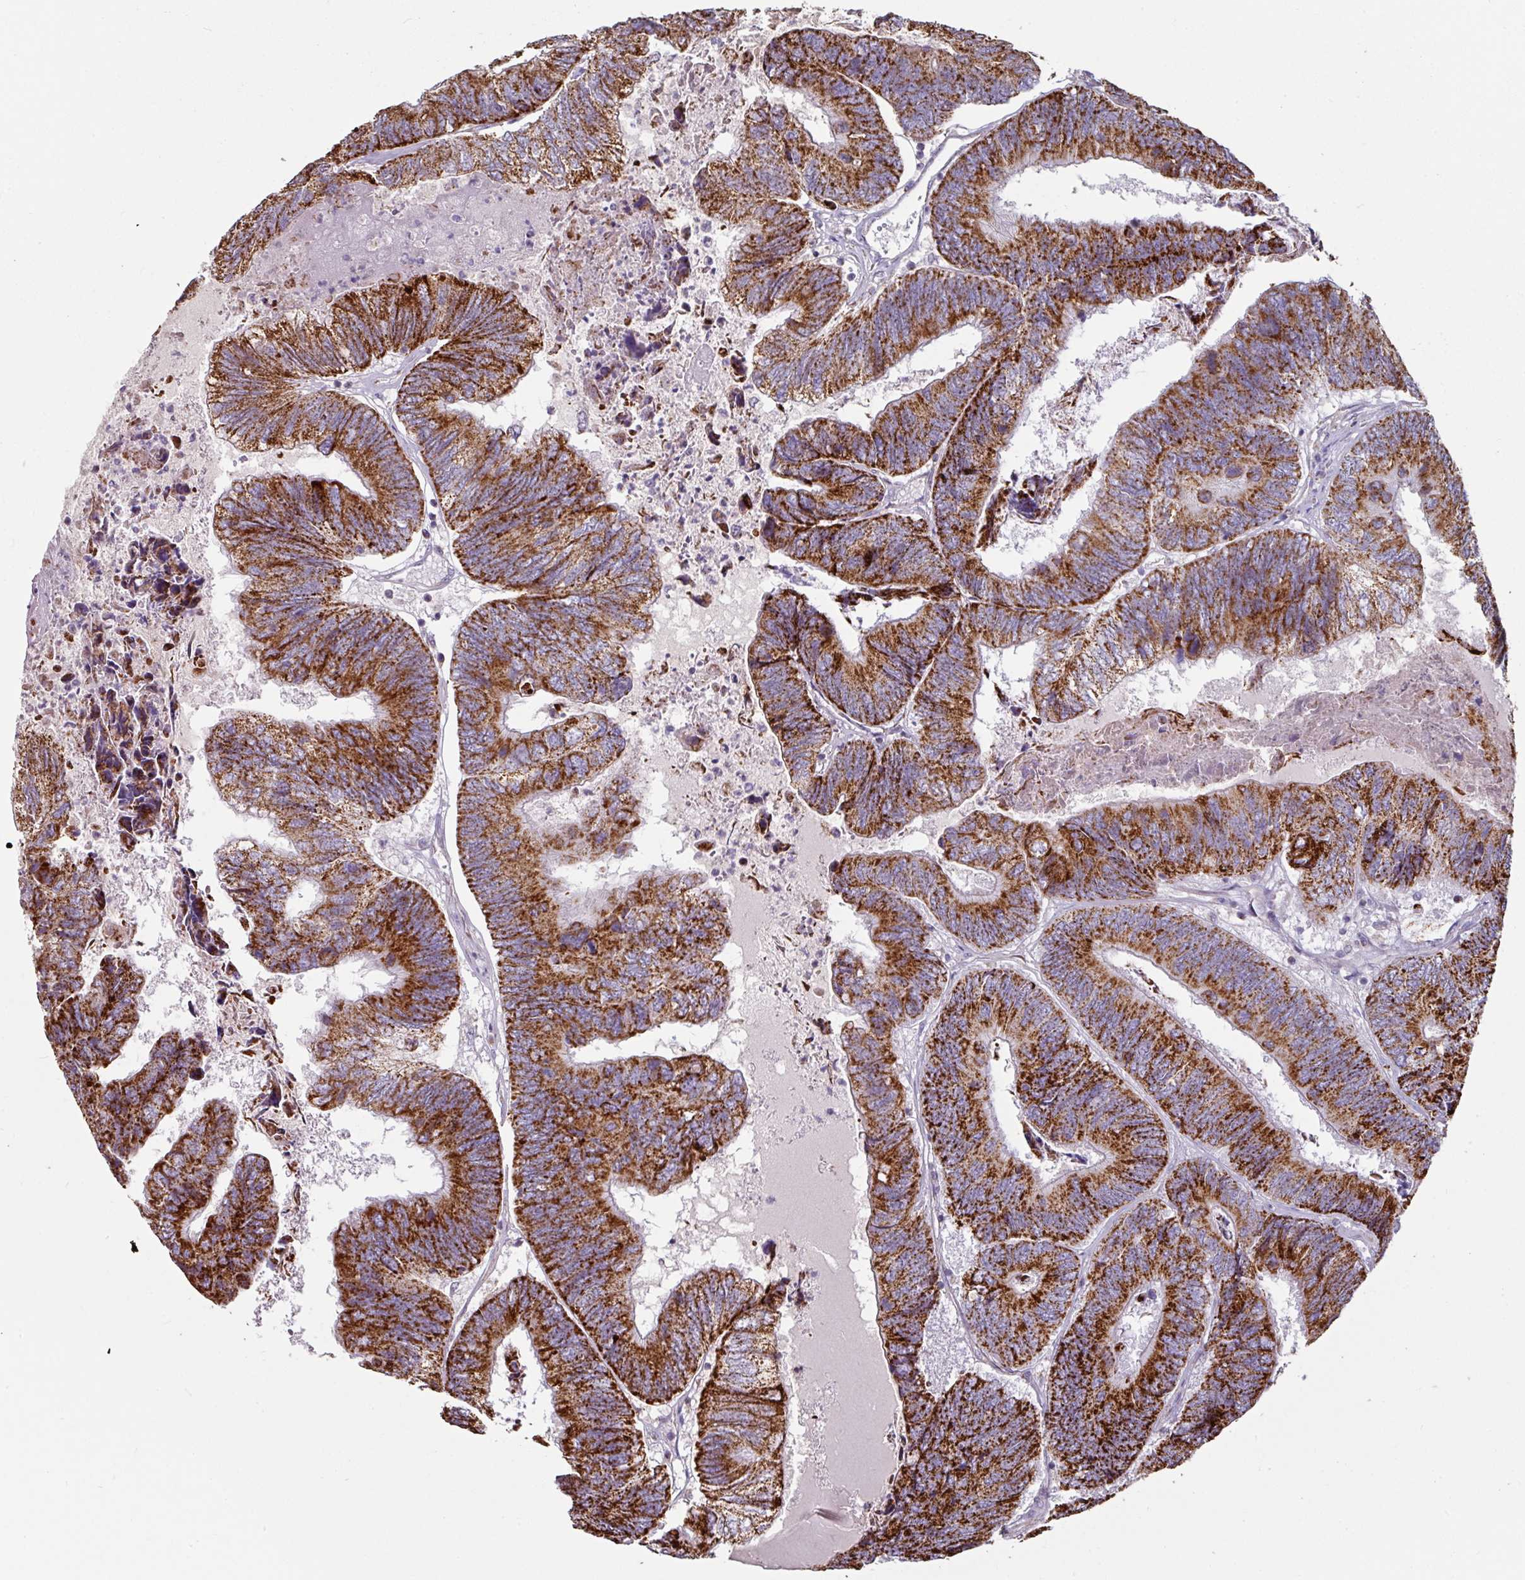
{"staining": {"intensity": "strong", "quantity": ">75%", "location": "cytoplasmic/membranous"}, "tissue": "colorectal cancer", "cell_type": "Tumor cells", "image_type": "cancer", "snomed": [{"axis": "morphology", "description": "Adenocarcinoma, NOS"}, {"axis": "topography", "description": "Colon"}], "caption": "A high amount of strong cytoplasmic/membranous staining is present in approximately >75% of tumor cells in colorectal cancer (adenocarcinoma) tissue.", "gene": "OR2D3", "patient": {"sex": "female", "age": 67}}